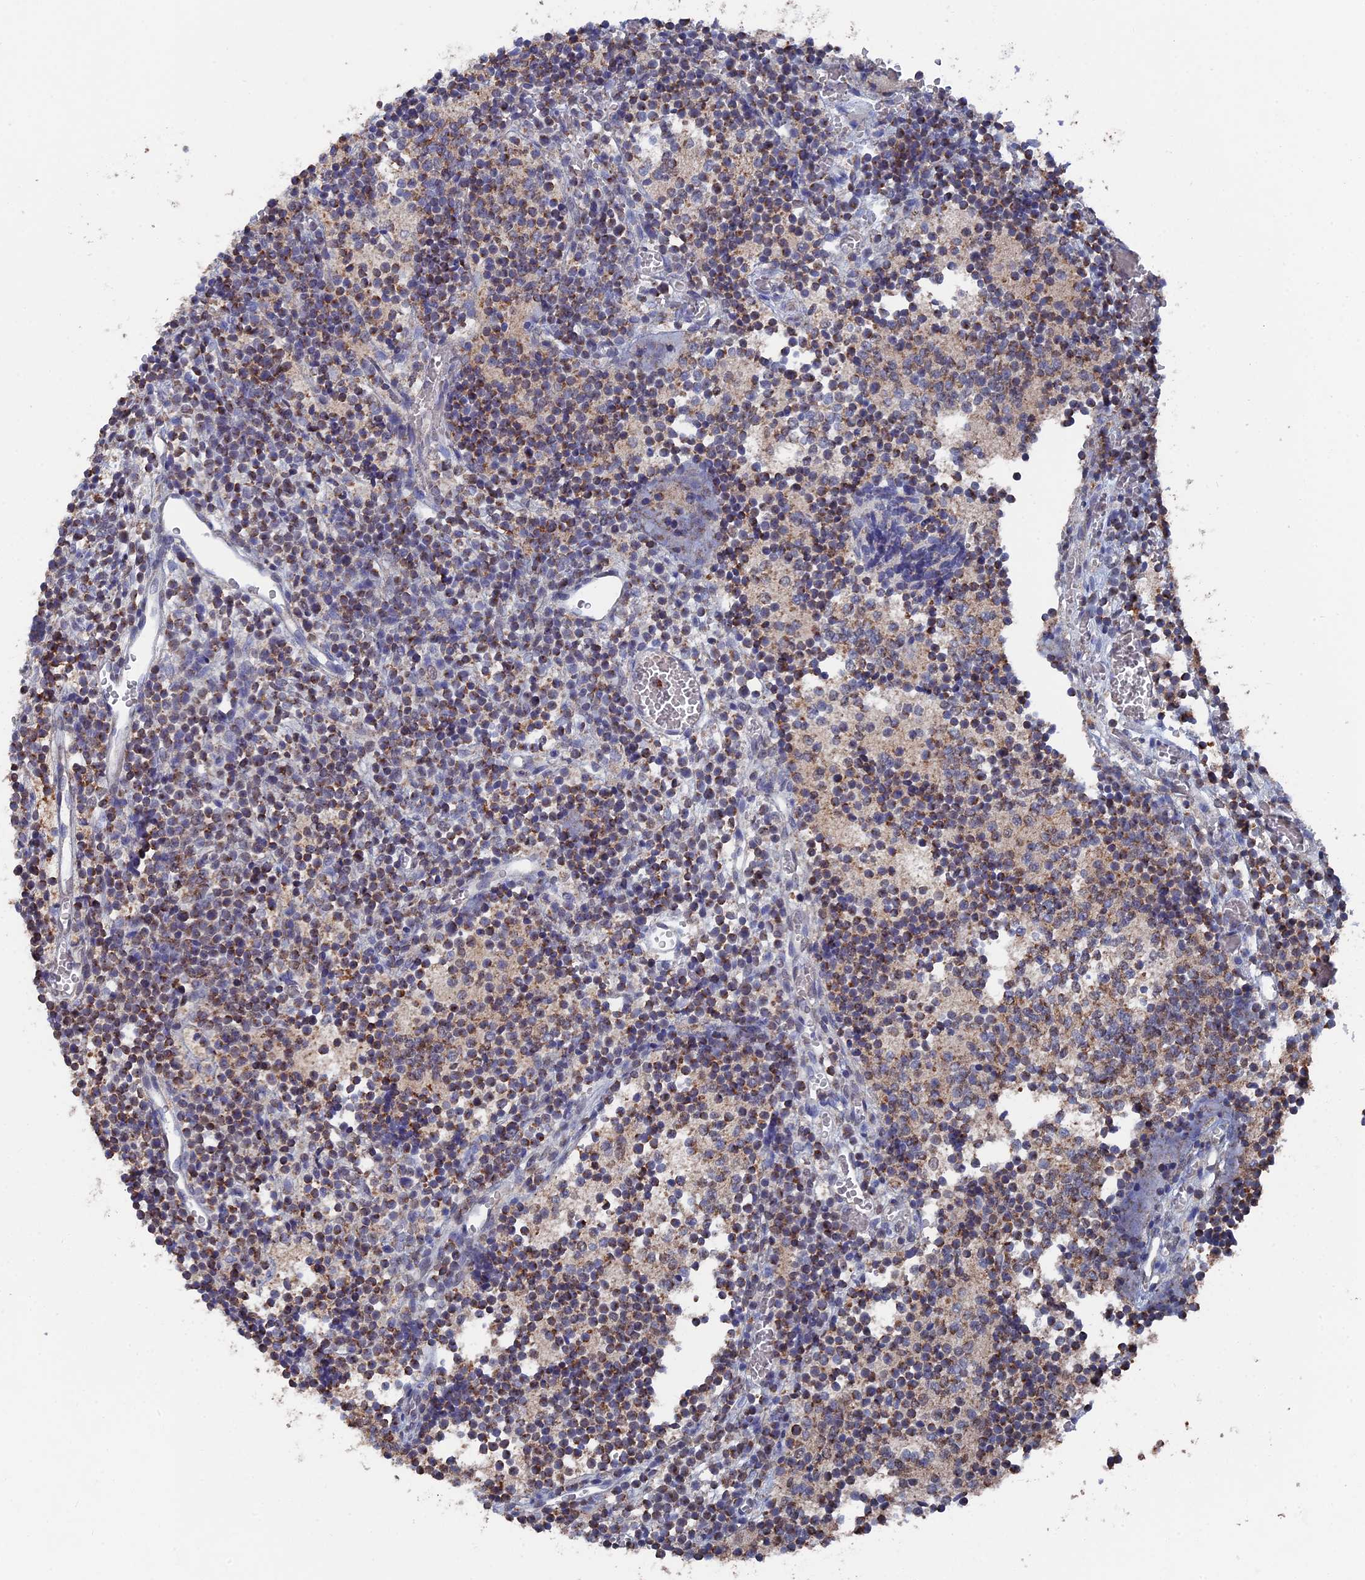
{"staining": {"intensity": "moderate", "quantity": "25%-75%", "location": "cytoplasmic/membranous"}, "tissue": "glioma", "cell_type": "Tumor cells", "image_type": "cancer", "snomed": [{"axis": "morphology", "description": "Glioma, malignant, Low grade"}, {"axis": "topography", "description": "Brain"}], "caption": "Immunohistochemical staining of human glioma reveals medium levels of moderate cytoplasmic/membranous positivity in about 25%-75% of tumor cells.", "gene": "SMG9", "patient": {"sex": "female", "age": 1}}